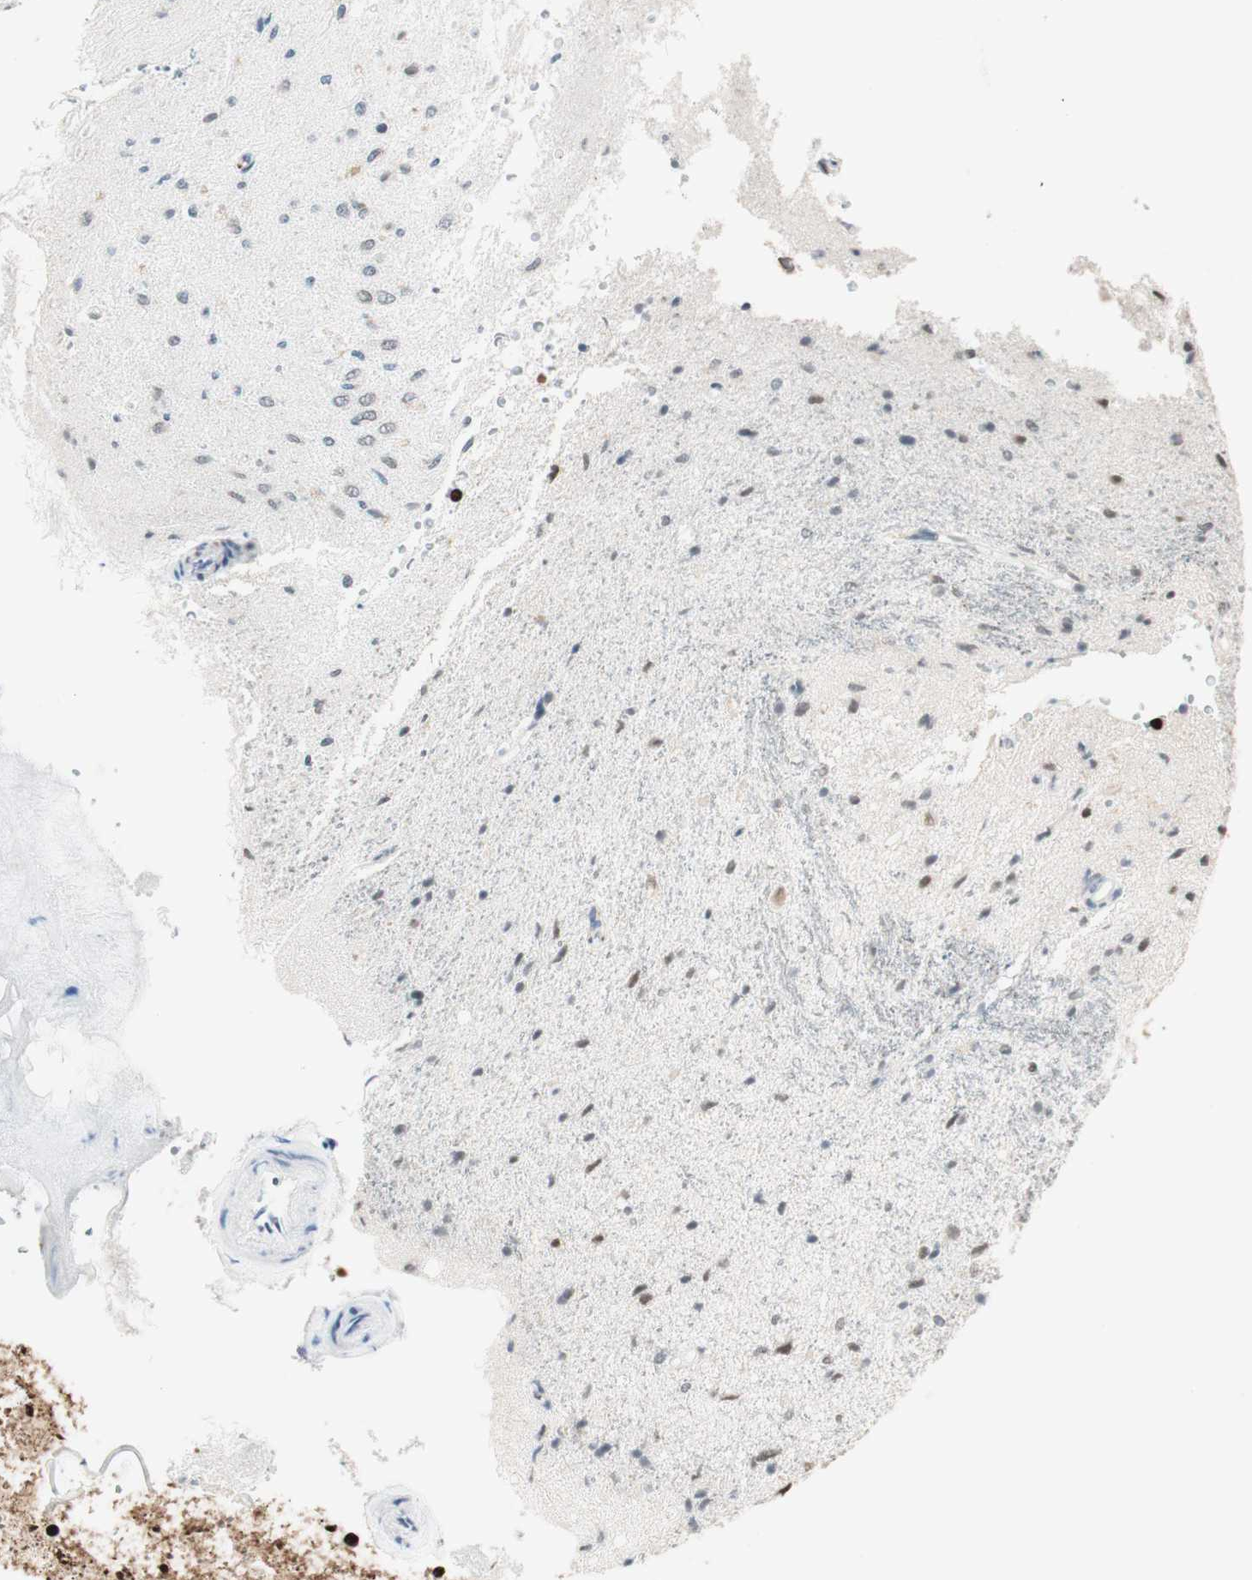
{"staining": {"intensity": "strong", "quantity": ">75%", "location": "nuclear"}, "tissue": "glioma", "cell_type": "Tumor cells", "image_type": "cancer", "snomed": [{"axis": "morphology", "description": "Glioma, malignant, Low grade"}, {"axis": "topography", "description": "Brain"}], "caption": "The histopathology image reveals staining of glioma, revealing strong nuclear protein staining (brown color) within tumor cells. (DAB (3,3'-diaminobenzidine) = brown stain, brightfield microscopy at high magnification).", "gene": "HNRNPA2B1", "patient": {"sex": "male", "age": 77}}